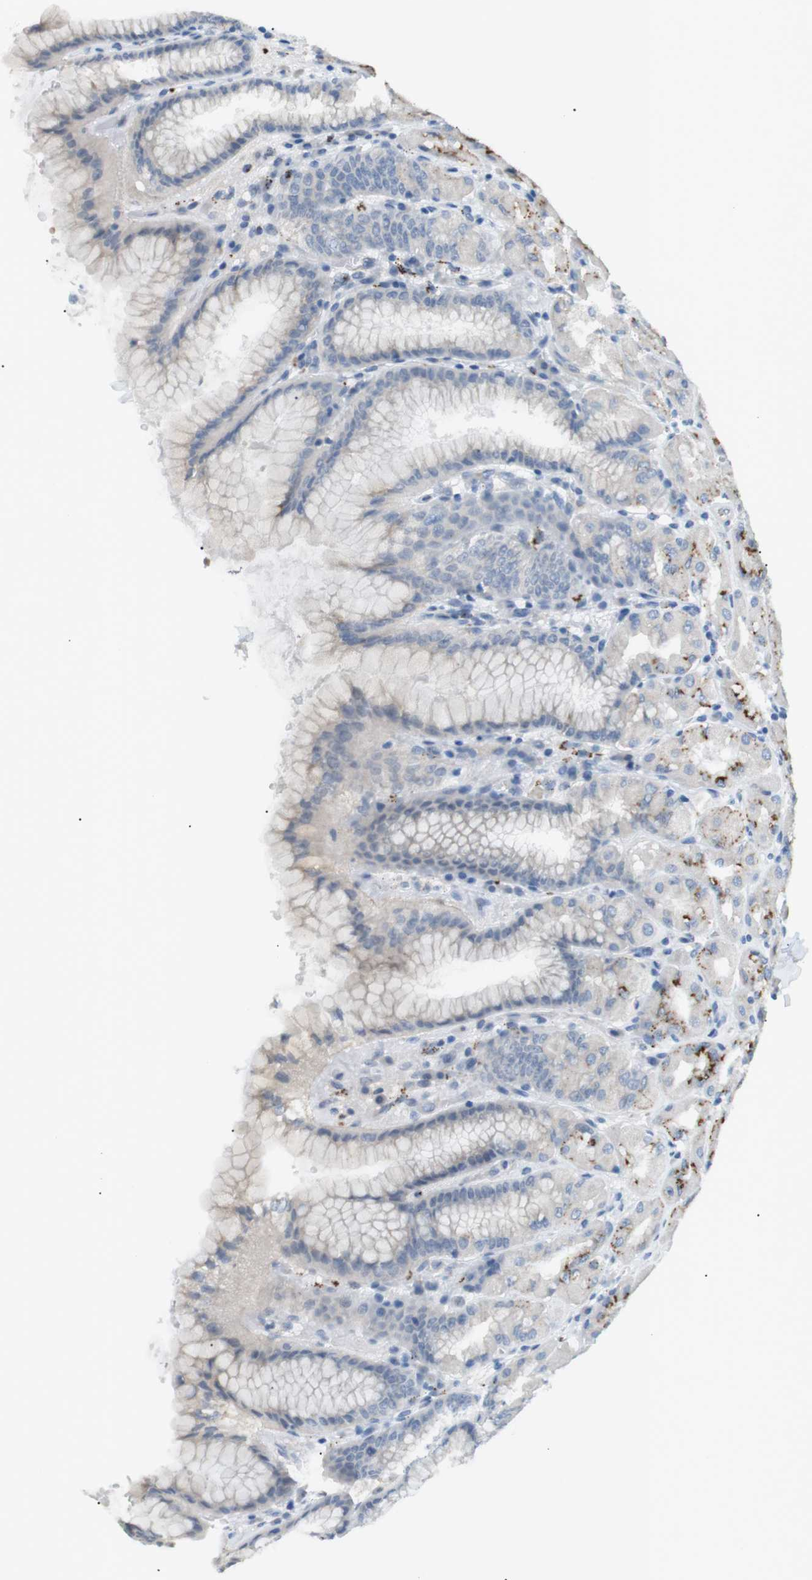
{"staining": {"intensity": "moderate", "quantity": "25%-75%", "location": "cytoplasmic/membranous"}, "tissue": "stomach", "cell_type": "Glandular cells", "image_type": "normal", "snomed": [{"axis": "morphology", "description": "Normal tissue, NOS"}, {"axis": "topography", "description": "Stomach, upper"}], "caption": "IHC of benign human stomach shows medium levels of moderate cytoplasmic/membranous expression in approximately 25%-75% of glandular cells.", "gene": "B4GALNT2", "patient": {"sex": "female", "age": 56}}